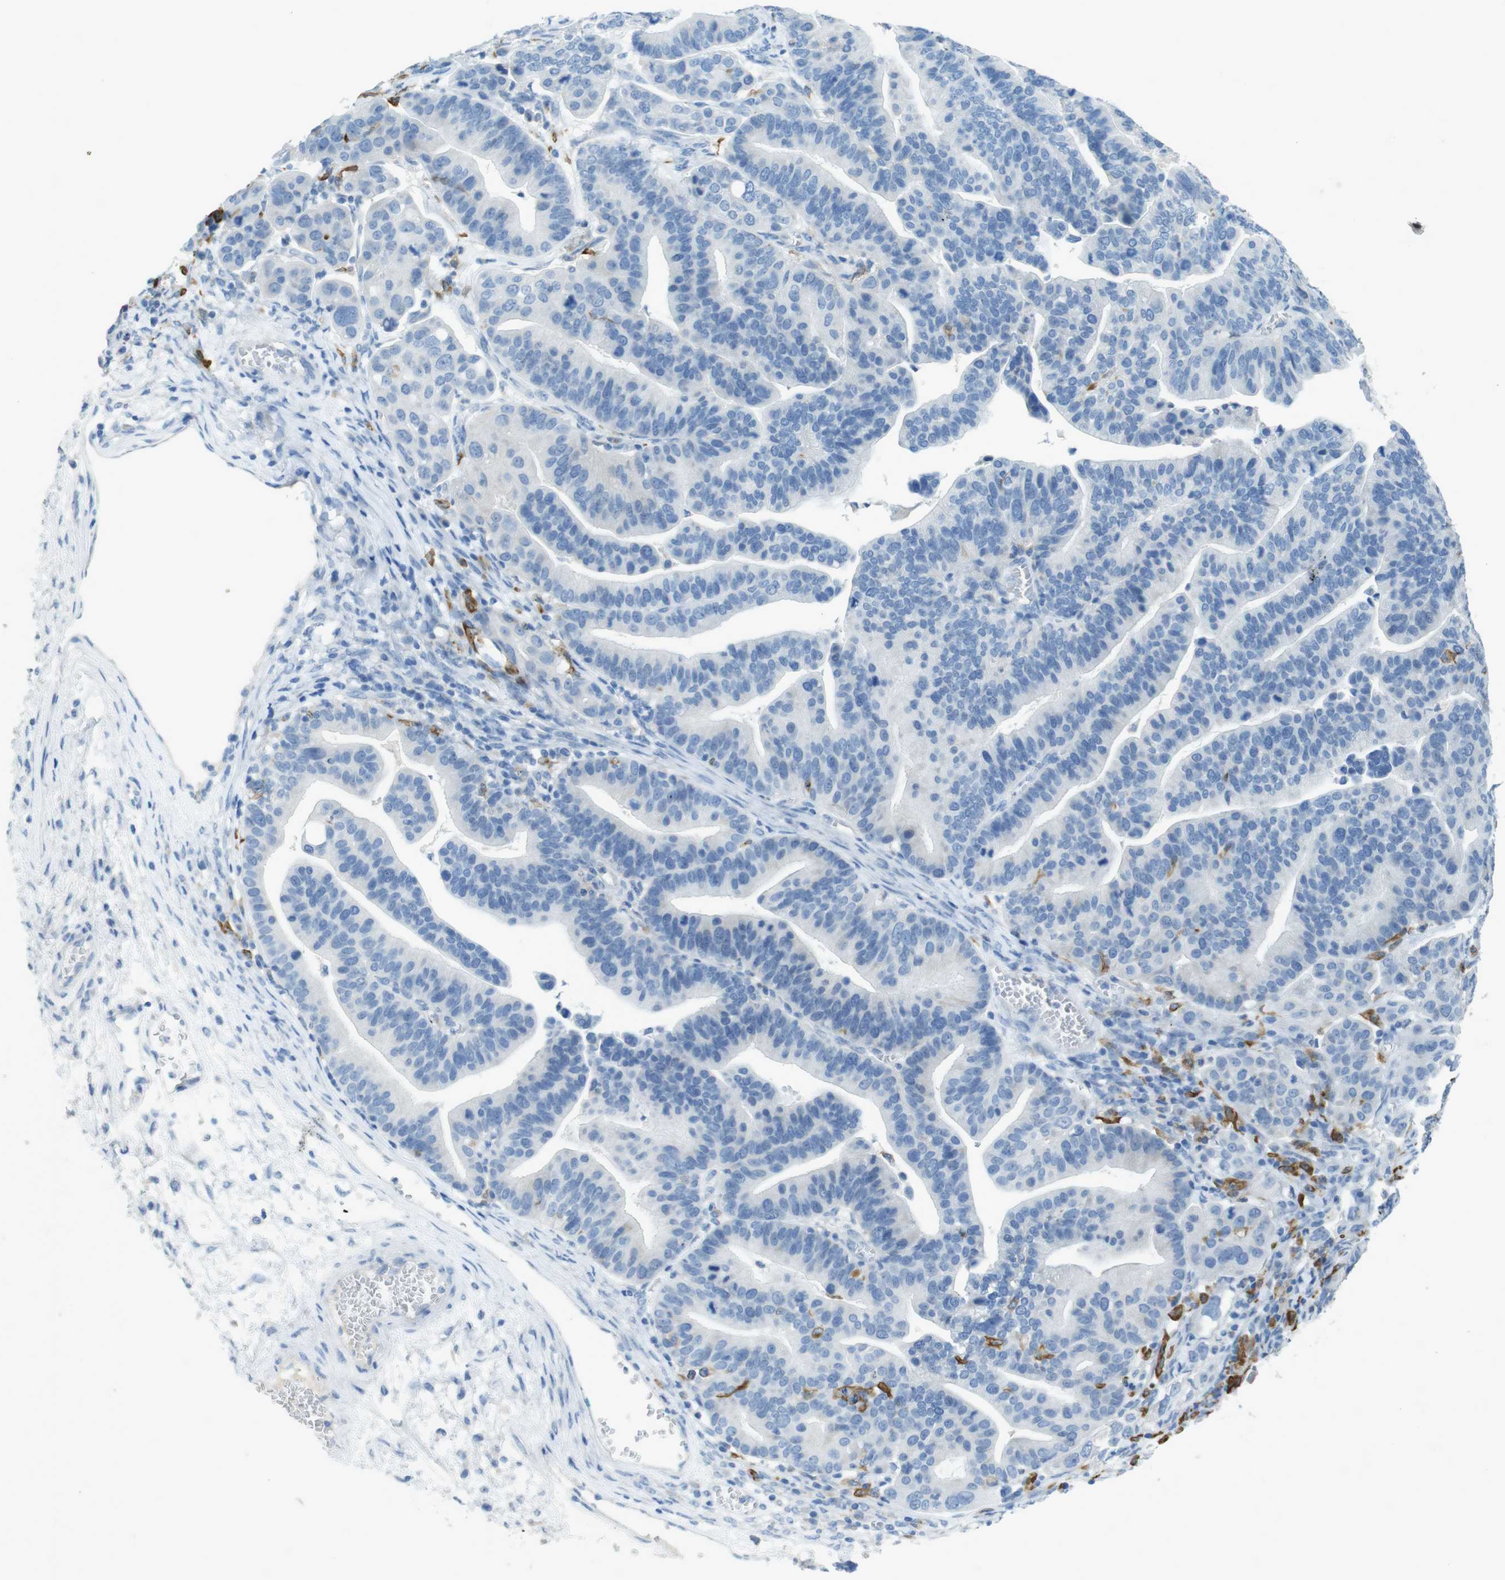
{"staining": {"intensity": "negative", "quantity": "none", "location": "none"}, "tissue": "ovarian cancer", "cell_type": "Tumor cells", "image_type": "cancer", "snomed": [{"axis": "morphology", "description": "Cystadenocarcinoma, serous, NOS"}, {"axis": "topography", "description": "Ovary"}], "caption": "The photomicrograph reveals no significant positivity in tumor cells of ovarian cancer (serous cystadenocarcinoma).", "gene": "CD320", "patient": {"sex": "female", "age": 56}}